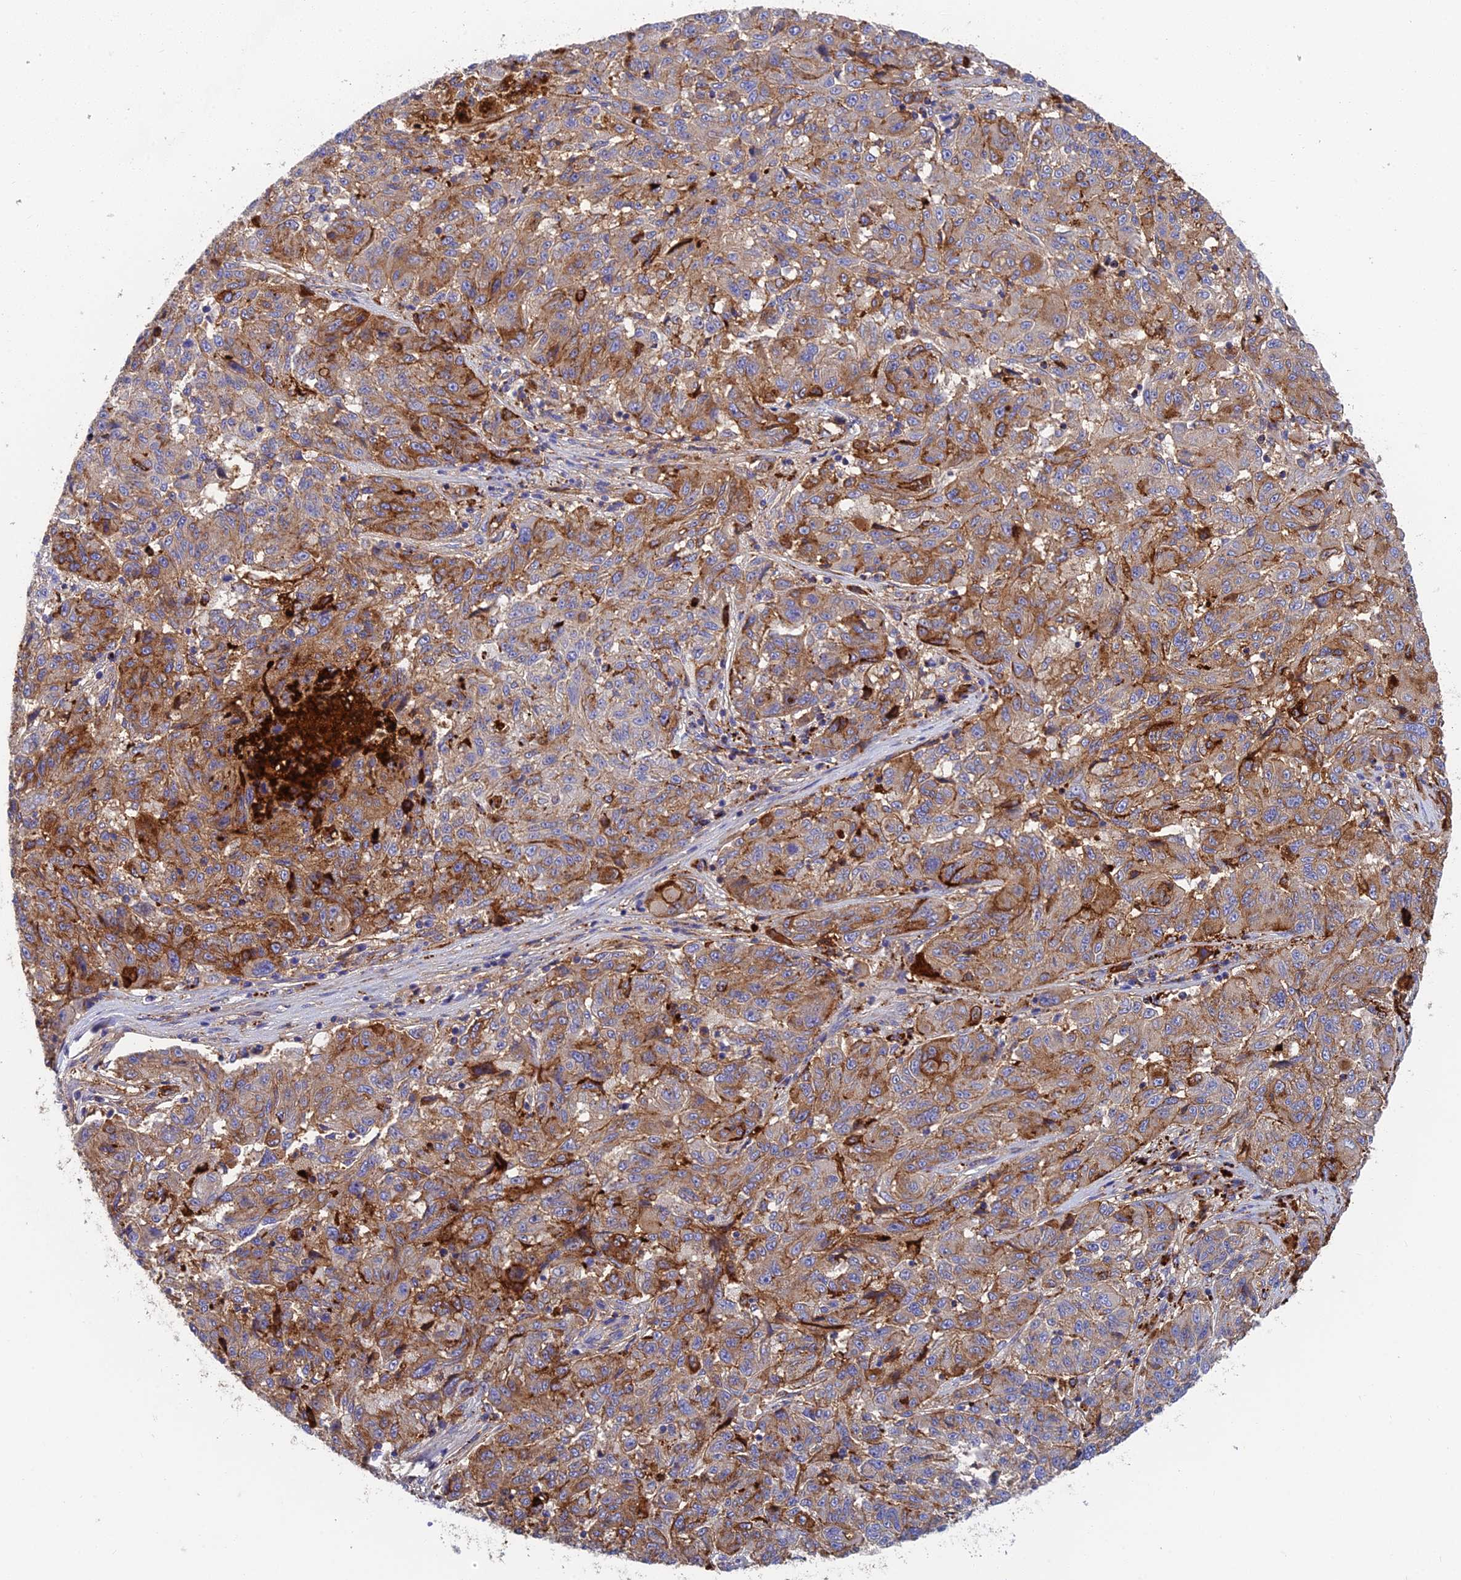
{"staining": {"intensity": "moderate", "quantity": "25%-75%", "location": "cytoplasmic/membranous"}, "tissue": "melanoma", "cell_type": "Tumor cells", "image_type": "cancer", "snomed": [{"axis": "morphology", "description": "Malignant melanoma, NOS"}, {"axis": "topography", "description": "Skin"}], "caption": "Malignant melanoma stained for a protein shows moderate cytoplasmic/membranous positivity in tumor cells.", "gene": "ADAMTS13", "patient": {"sex": "male", "age": 53}}